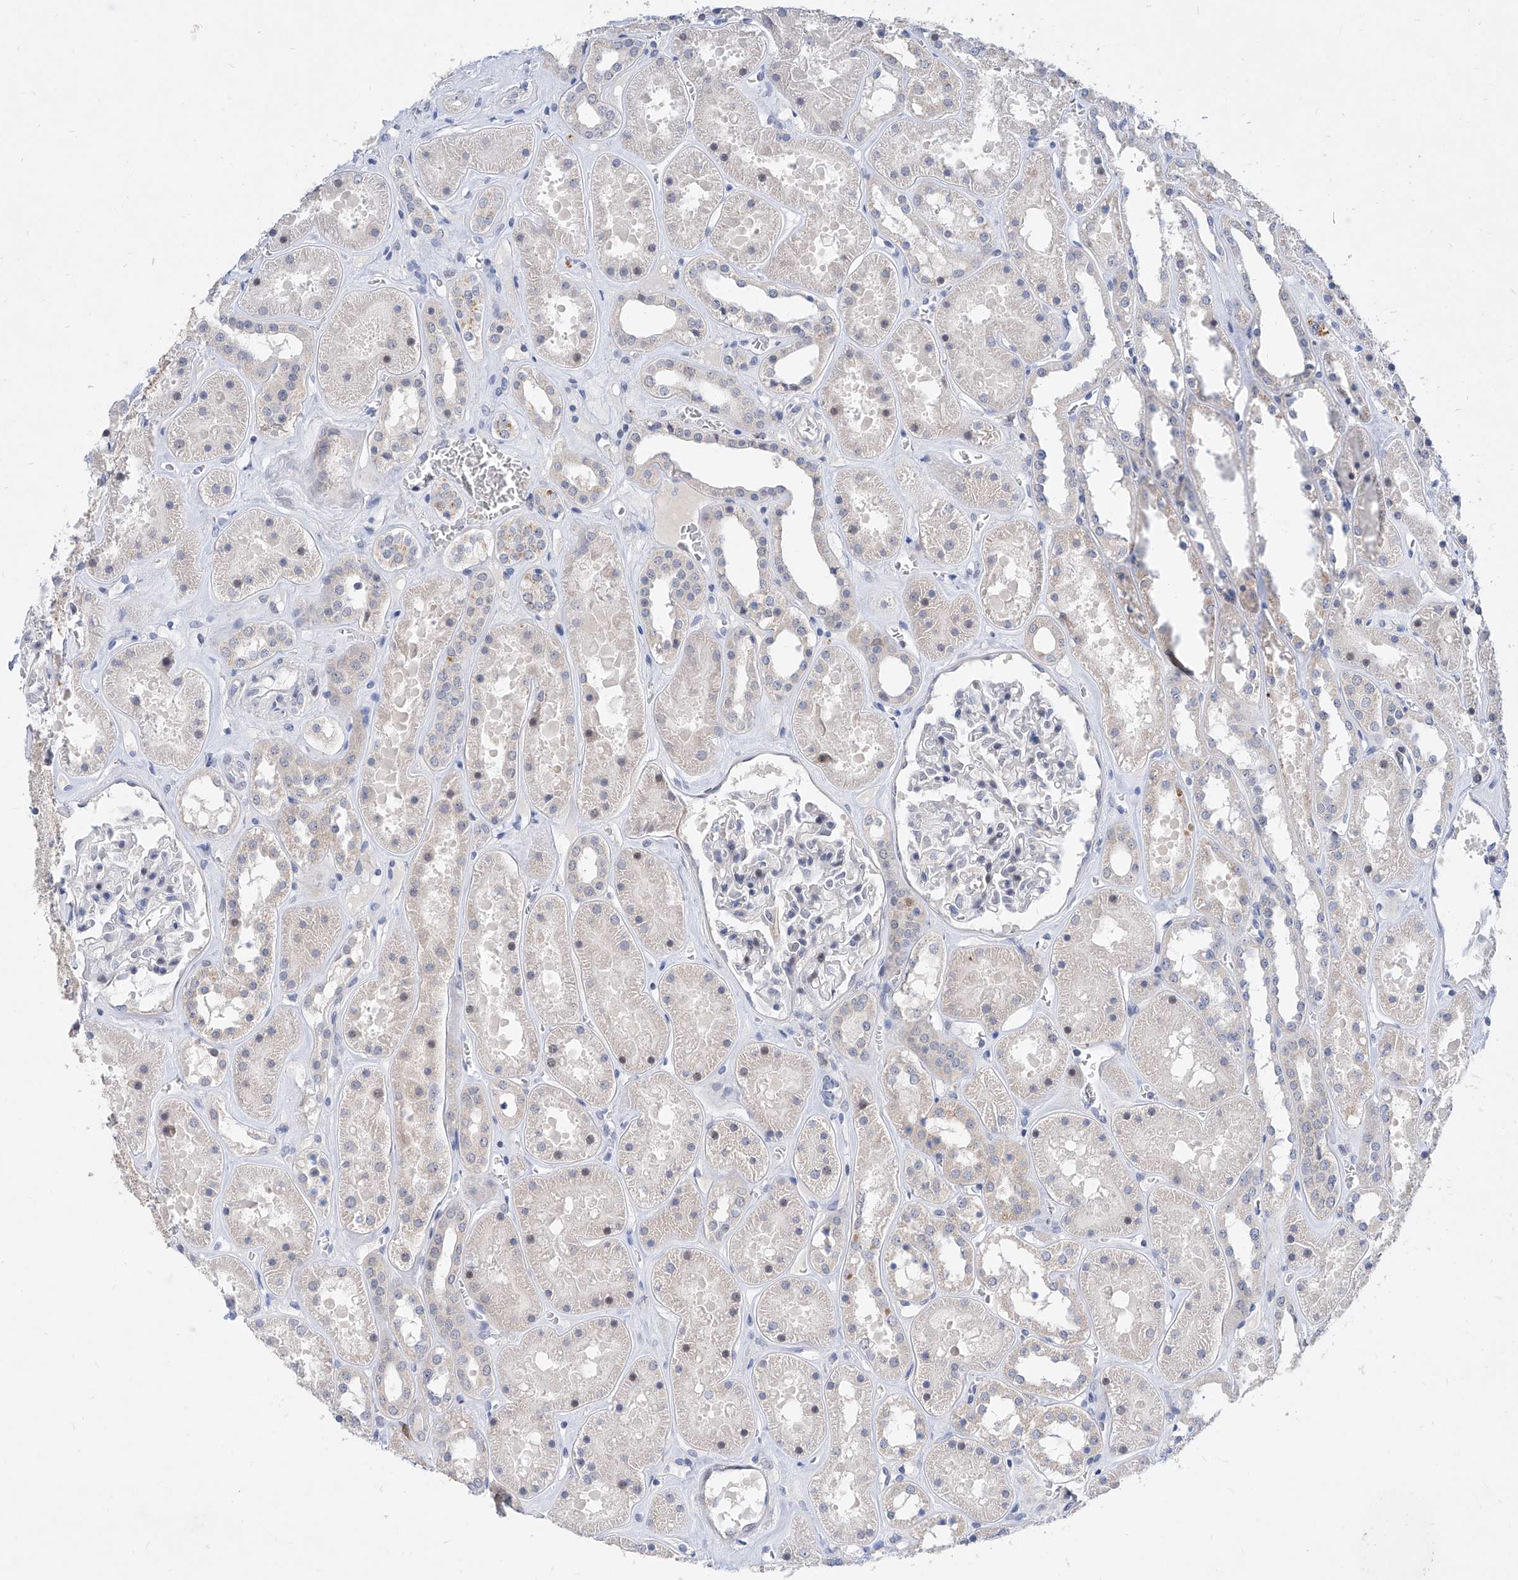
{"staining": {"intensity": "negative", "quantity": "none", "location": "none"}, "tissue": "kidney", "cell_type": "Cells in glomeruli", "image_type": "normal", "snomed": [{"axis": "morphology", "description": "Normal tissue, NOS"}, {"axis": "topography", "description": "Kidney"}], "caption": "Kidney stained for a protein using immunohistochemistry reveals no expression cells in glomeruli.", "gene": "BPTF", "patient": {"sex": "female", "age": 41}}